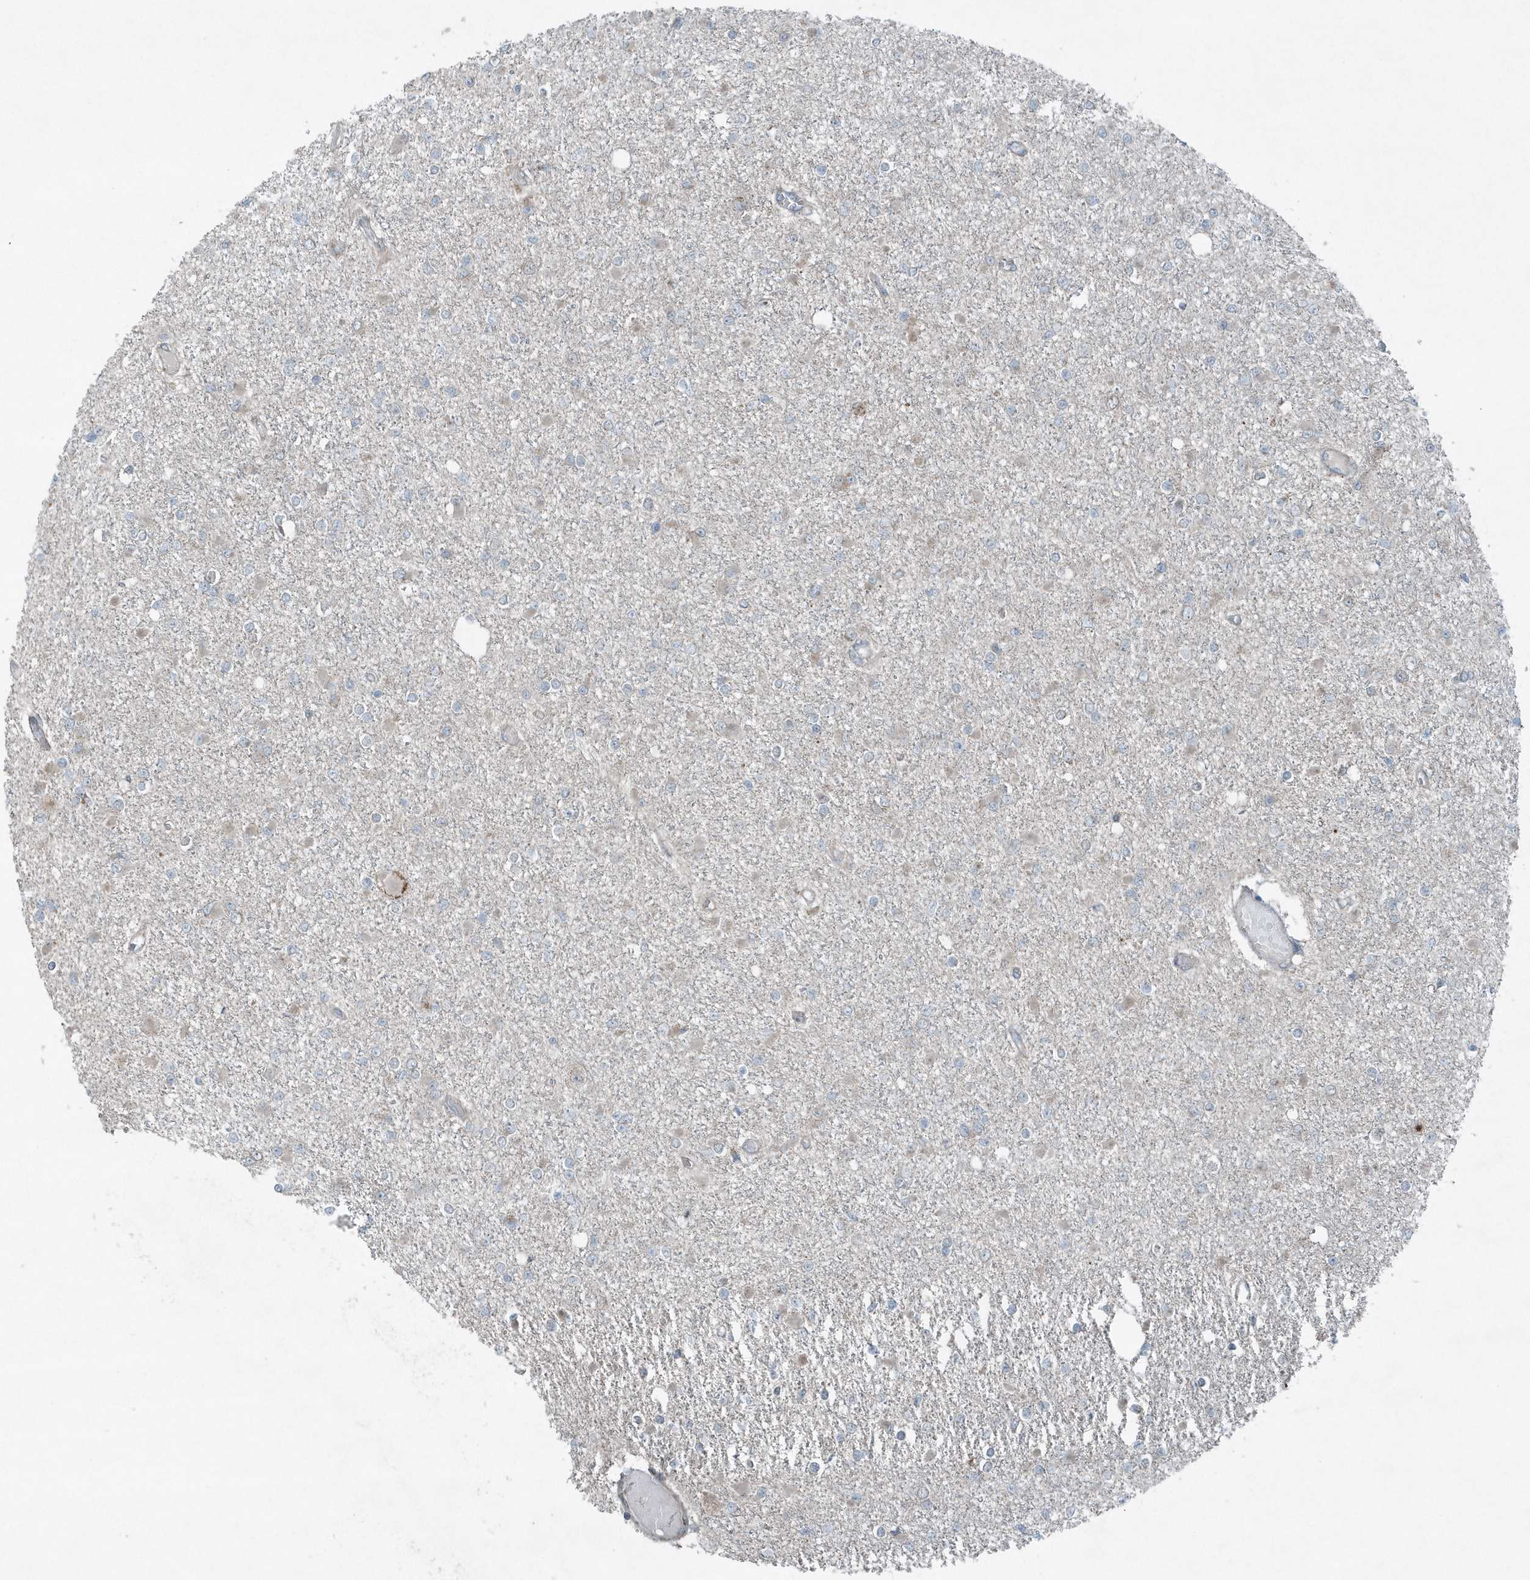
{"staining": {"intensity": "negative", "quantity": "none", "location": "none"}, "tissue": "glioma", "cell_type": "Tumor cells", "image_type": "cancer", "snomed": [{"axis": "morphology", "description": "Glioma, malignant, Low grade"}, {"axis": "topography", "description": "Brain"}], "caption": "IHC micrograph of malignant low-grade glioma stained for a protein (brown), which reveals no expression in tumor cells. The staining was performed using DAB to visualize the protein expression in brown, while the nuclei were stained in blue with hematoxylin (Magnification: 20x).", "gene": "GCC2", "patient": {"sex": "female", "age": 22}}